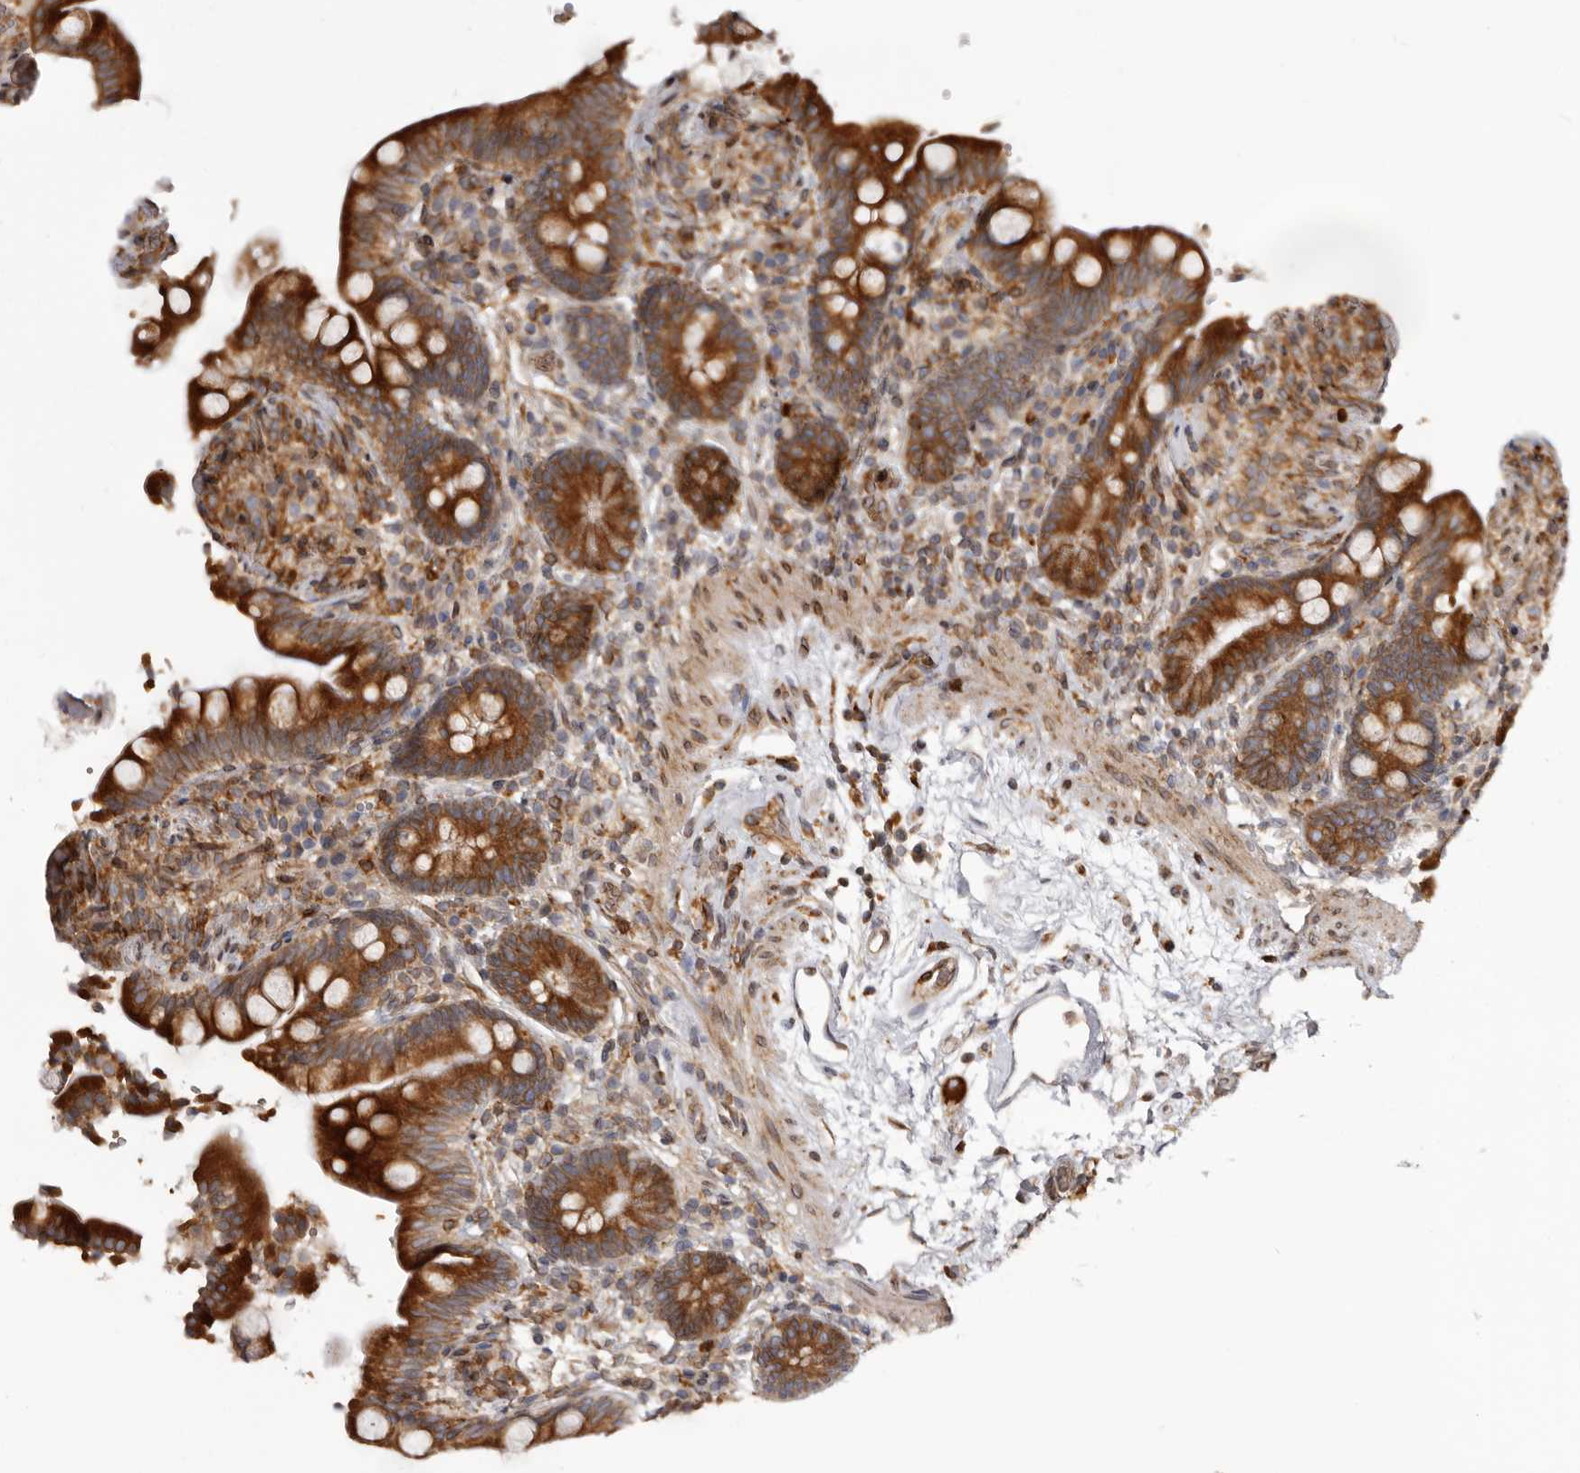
{"staining": {"intensity": "weak", "quantity": "25%-75%", "location": "cytoplasmic/membranous"}, "tissue": "colon", "cell_type": "Endothelial cells", "image_type": "normal", "snomed": [{"axis": "morphology", "description": "Normal tissue, NOS"}, {"axis": "topography", "description": "Smooth muscle"}, {"axis": "topography", "description": "Colon"}], "caption": "This micrograph reveals immunohistochemistry staining of normal colon, with low weak cytoplasmic/membranous expression in about 25%-75% of endothelial cells.", "gene": "C4orf3", "patient": {"sex": "male", "age": 73}}